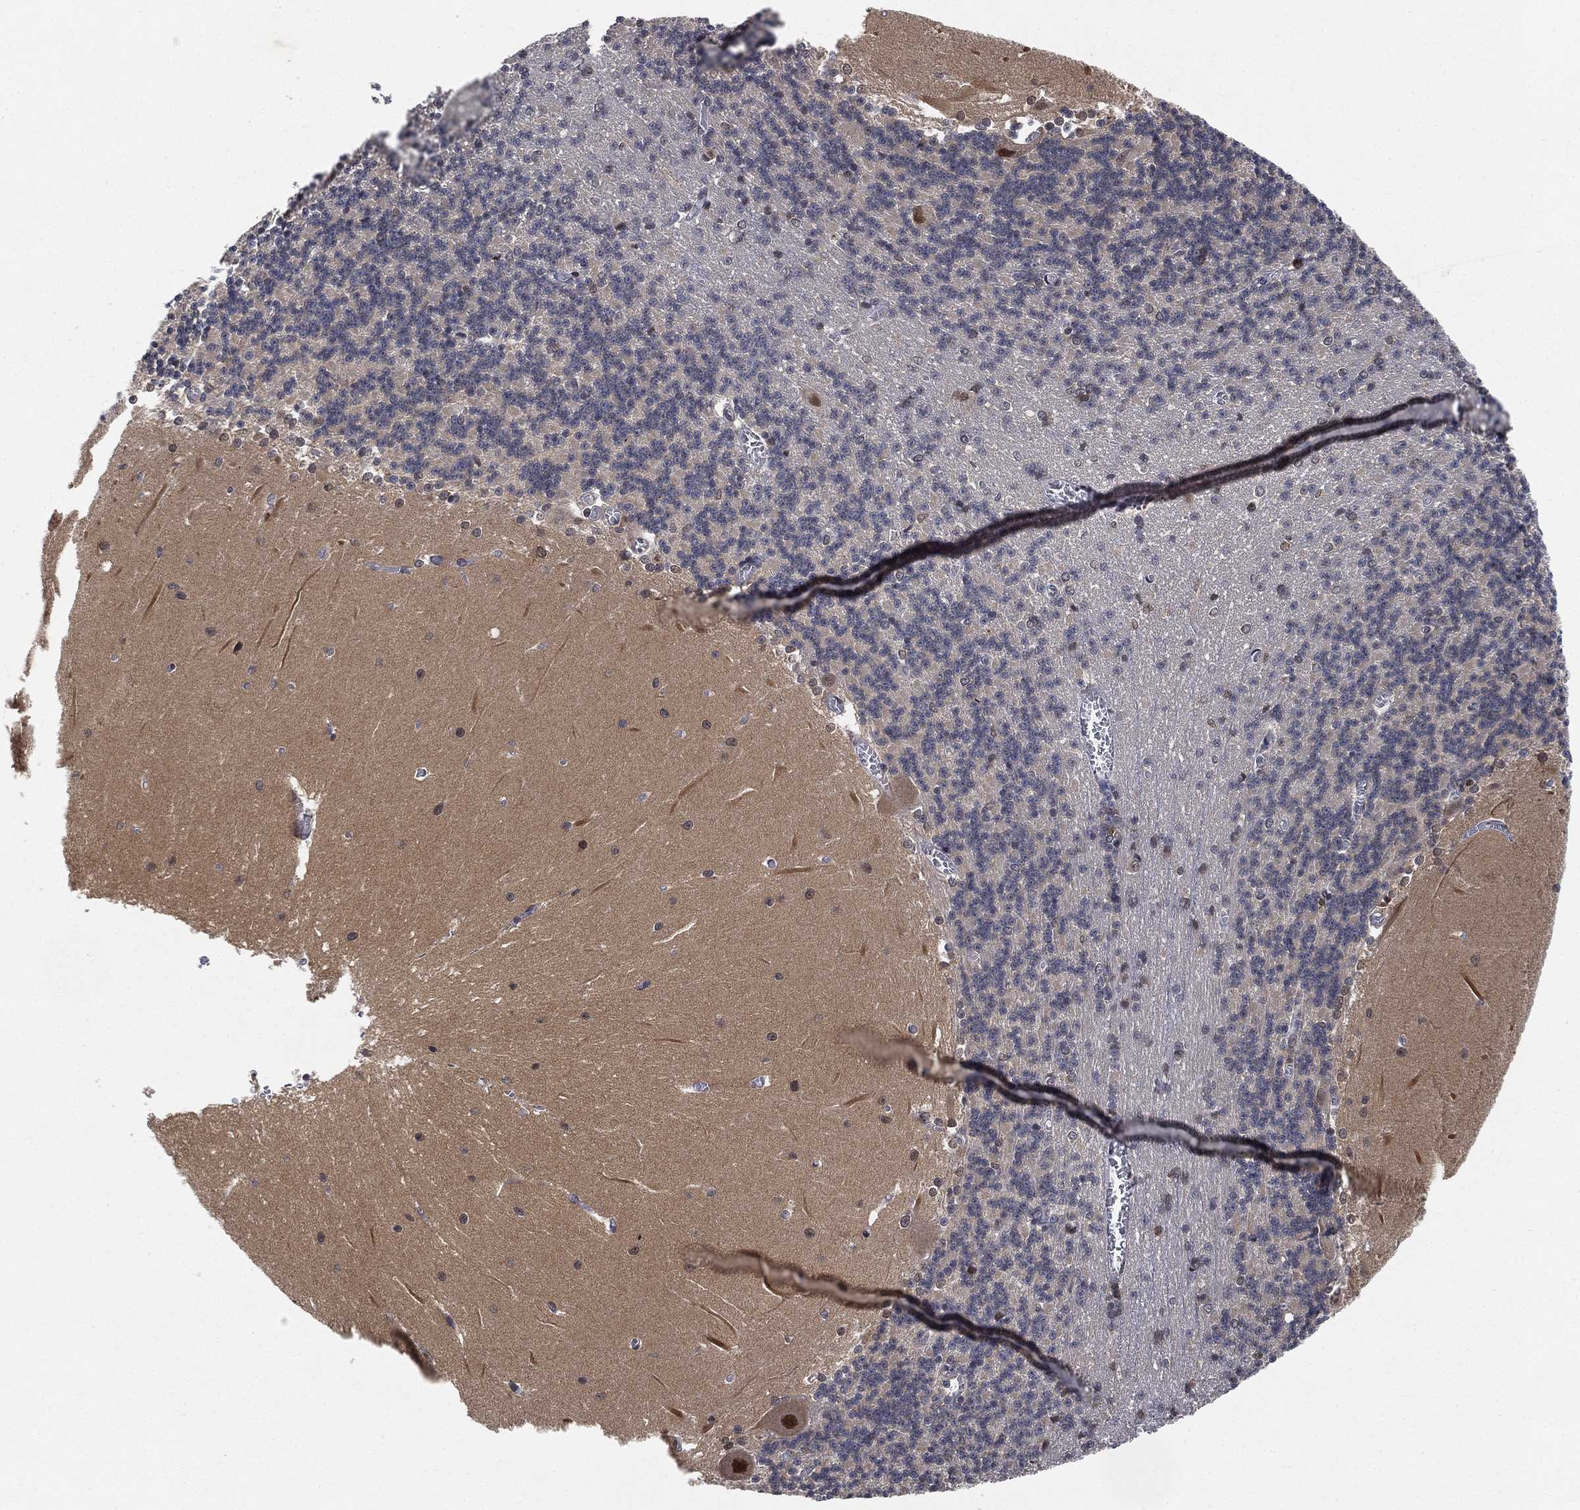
{"staining": {"intensity": "negative", "quantity": "none", "location": "none"}, "tissue": "cerebellum", "cell_type": "Cells in granular layer", "image_type": "normal", "snomed": [{"axis": "morphology", "description": "Normal tissue, NOS"}, {"axis": "topography", "description": "Cerebellum"}], "caption": "The micrograph demonstrates no significant staining in cells in granular layer of cerebellum.", "gene": "WDR26", "patient": {"sex": "male", "age": 37}}